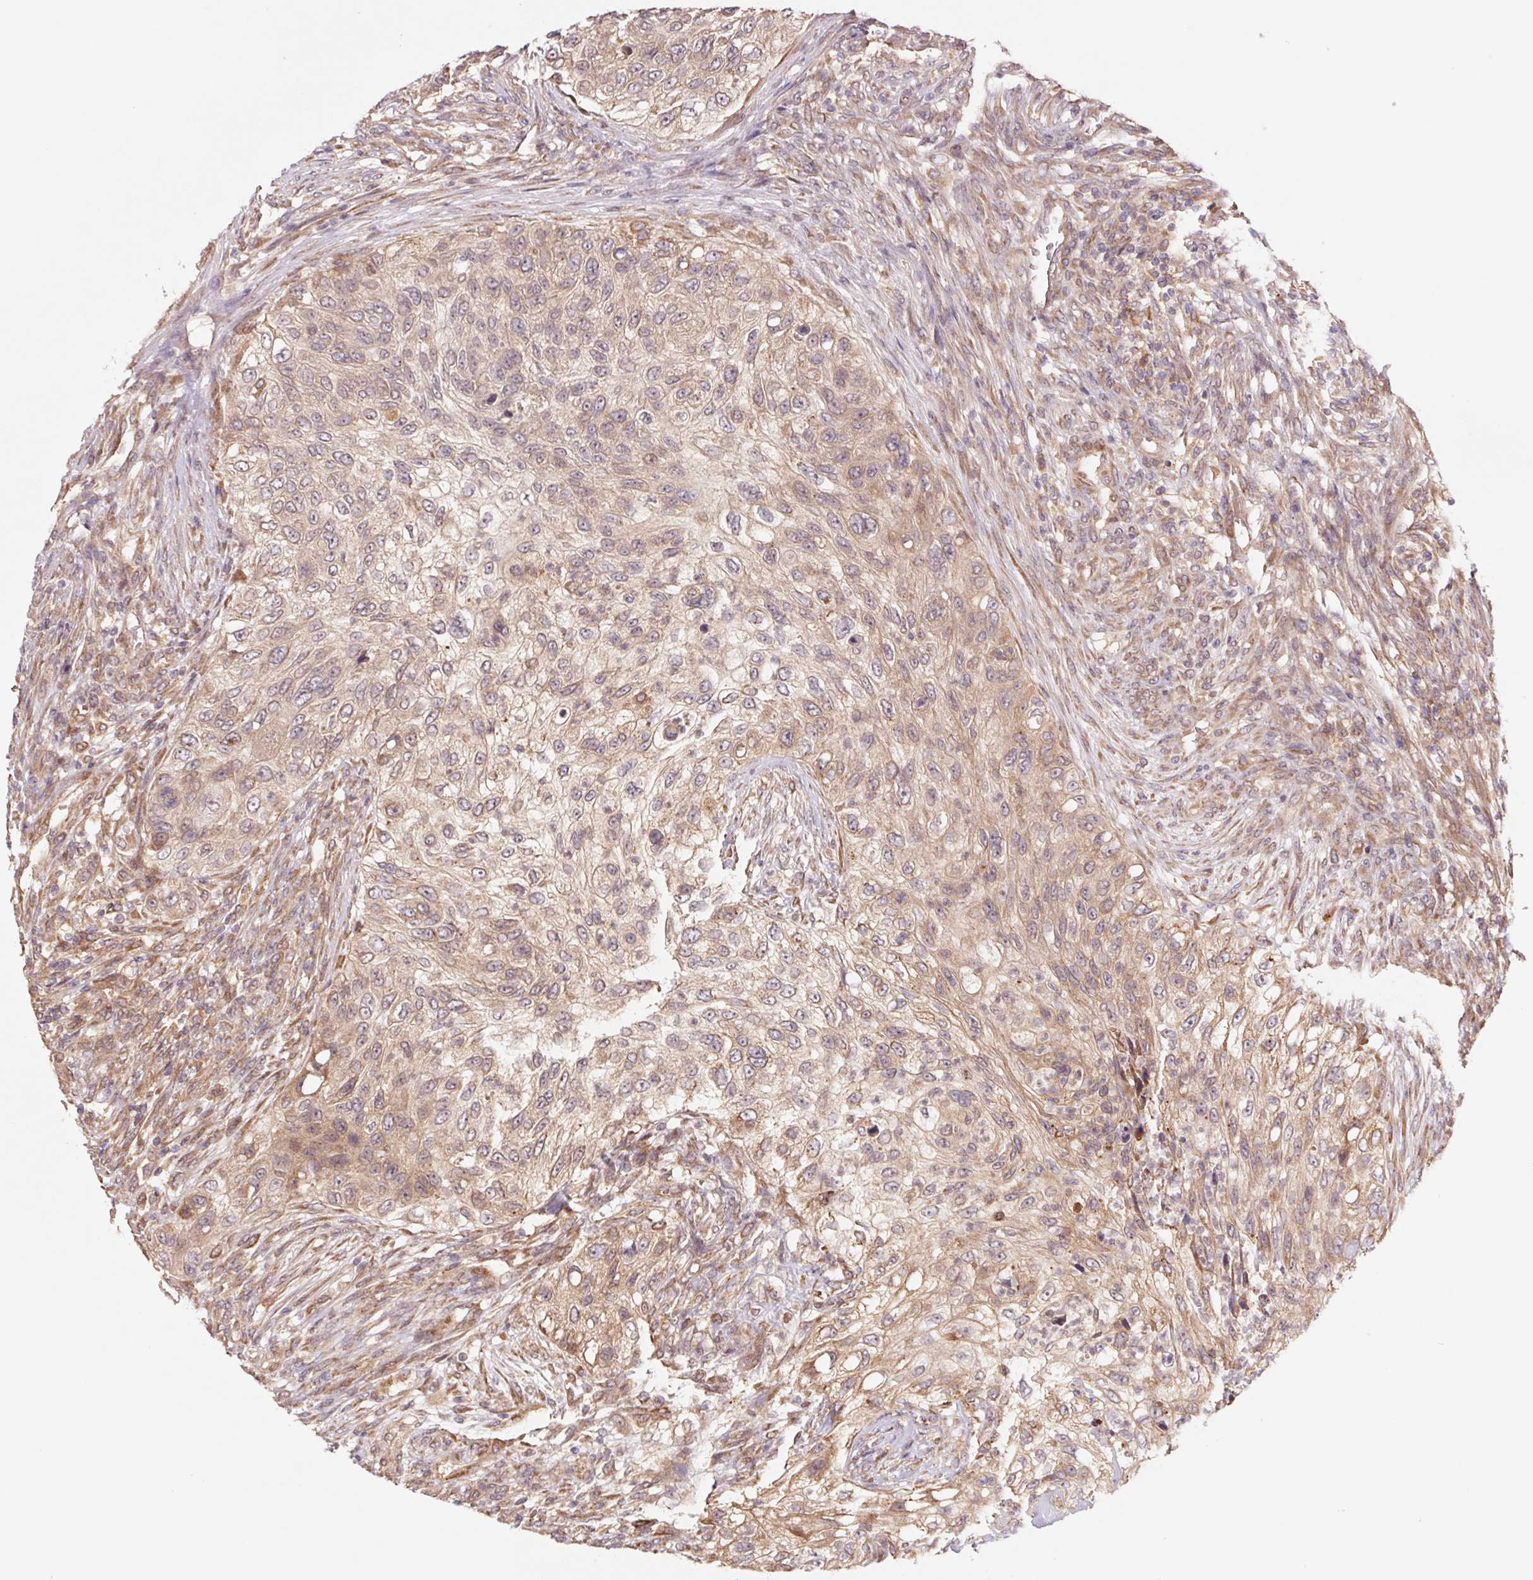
{"staining": {"intensity": "moderate", "quantity": "<25%", "location": "cytoplasmic/membranous"}, "tissue": "urothelial cancer", "cell_type": "Tumor cells", "image_type": "cancer", "snomed": [{"axis": "morphology", "description": "Urothelial carcinoma, High grade"}, {"axis": "topography", "description": "Urinary bladder"}], "caption": "Immunohistochemistry (IHC) histopathology image of neoplastic tissue: high-grade urothelial carcinoma stained using immunohistochemistry (IHC) displays low levels of moderate protein expression localized specifically in the cytoplasmic/membranous of tumor cells, appearing as a cytoplasmic/membranous brown color.", "gene": "RRM1", "patient": {"sex": "female", "age": 60}}